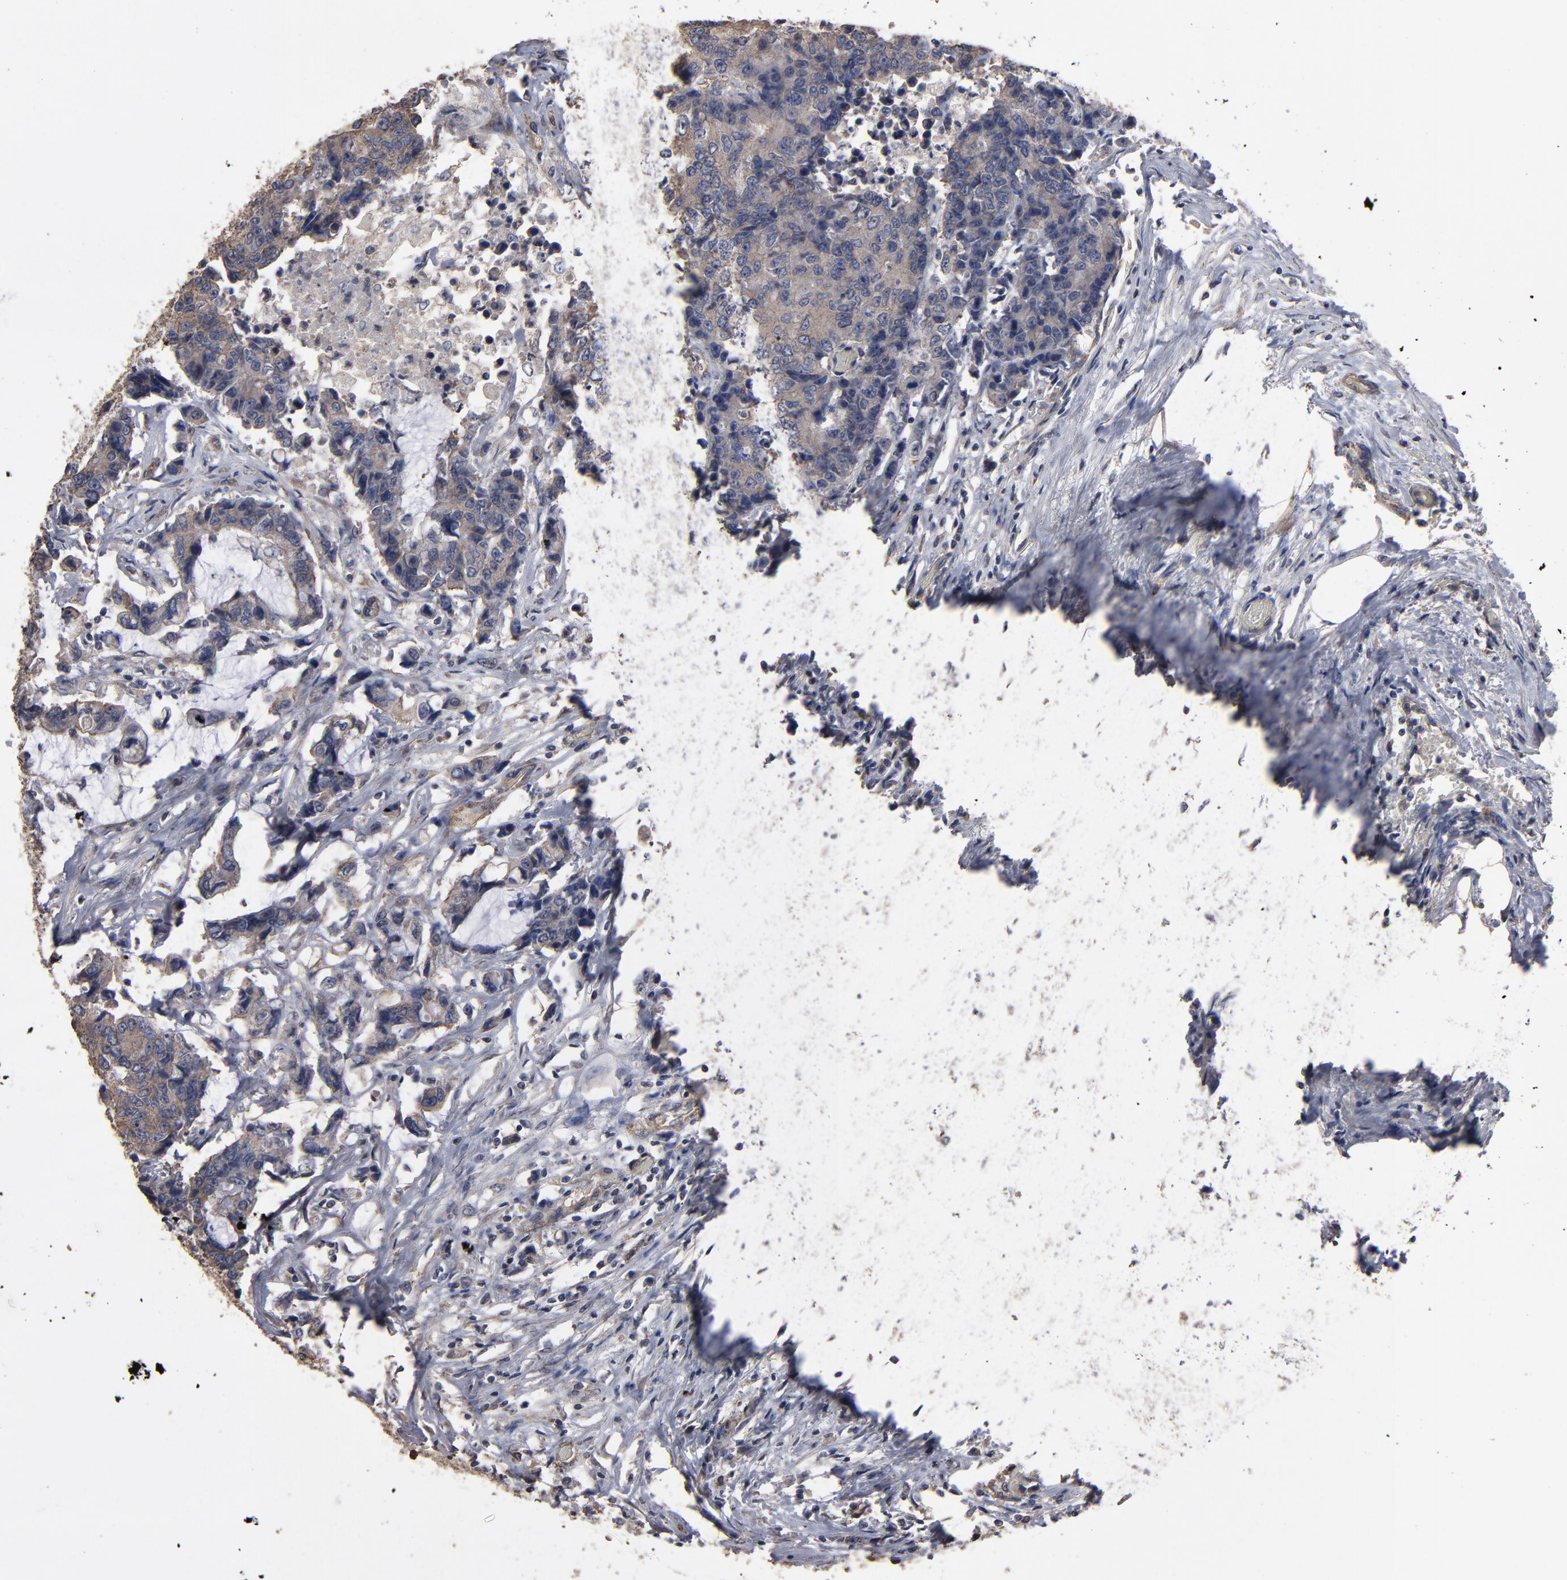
{"staining": {"intensity": "moderate", "quantity": ">75%", "location": "cytoplasmic/membranous"}, "tissue": "colorectal cancer", "cell_type": "Tumor cells", "image_type": "cancer", "snomed": [{"axis": "morphology", "description": "Adenocarcinoma, NOS"}, {"axis": "topography", "description": "Colon"}], "caption": "Protein positivity by immunohistochemistry (IHC) shows moderate cytoplasmic/membranous staining in about >75% of tumor cells in colorectal adenocarcinoma.", "gene": "DMD", "patient": {"sex": "female", "age": 86}}